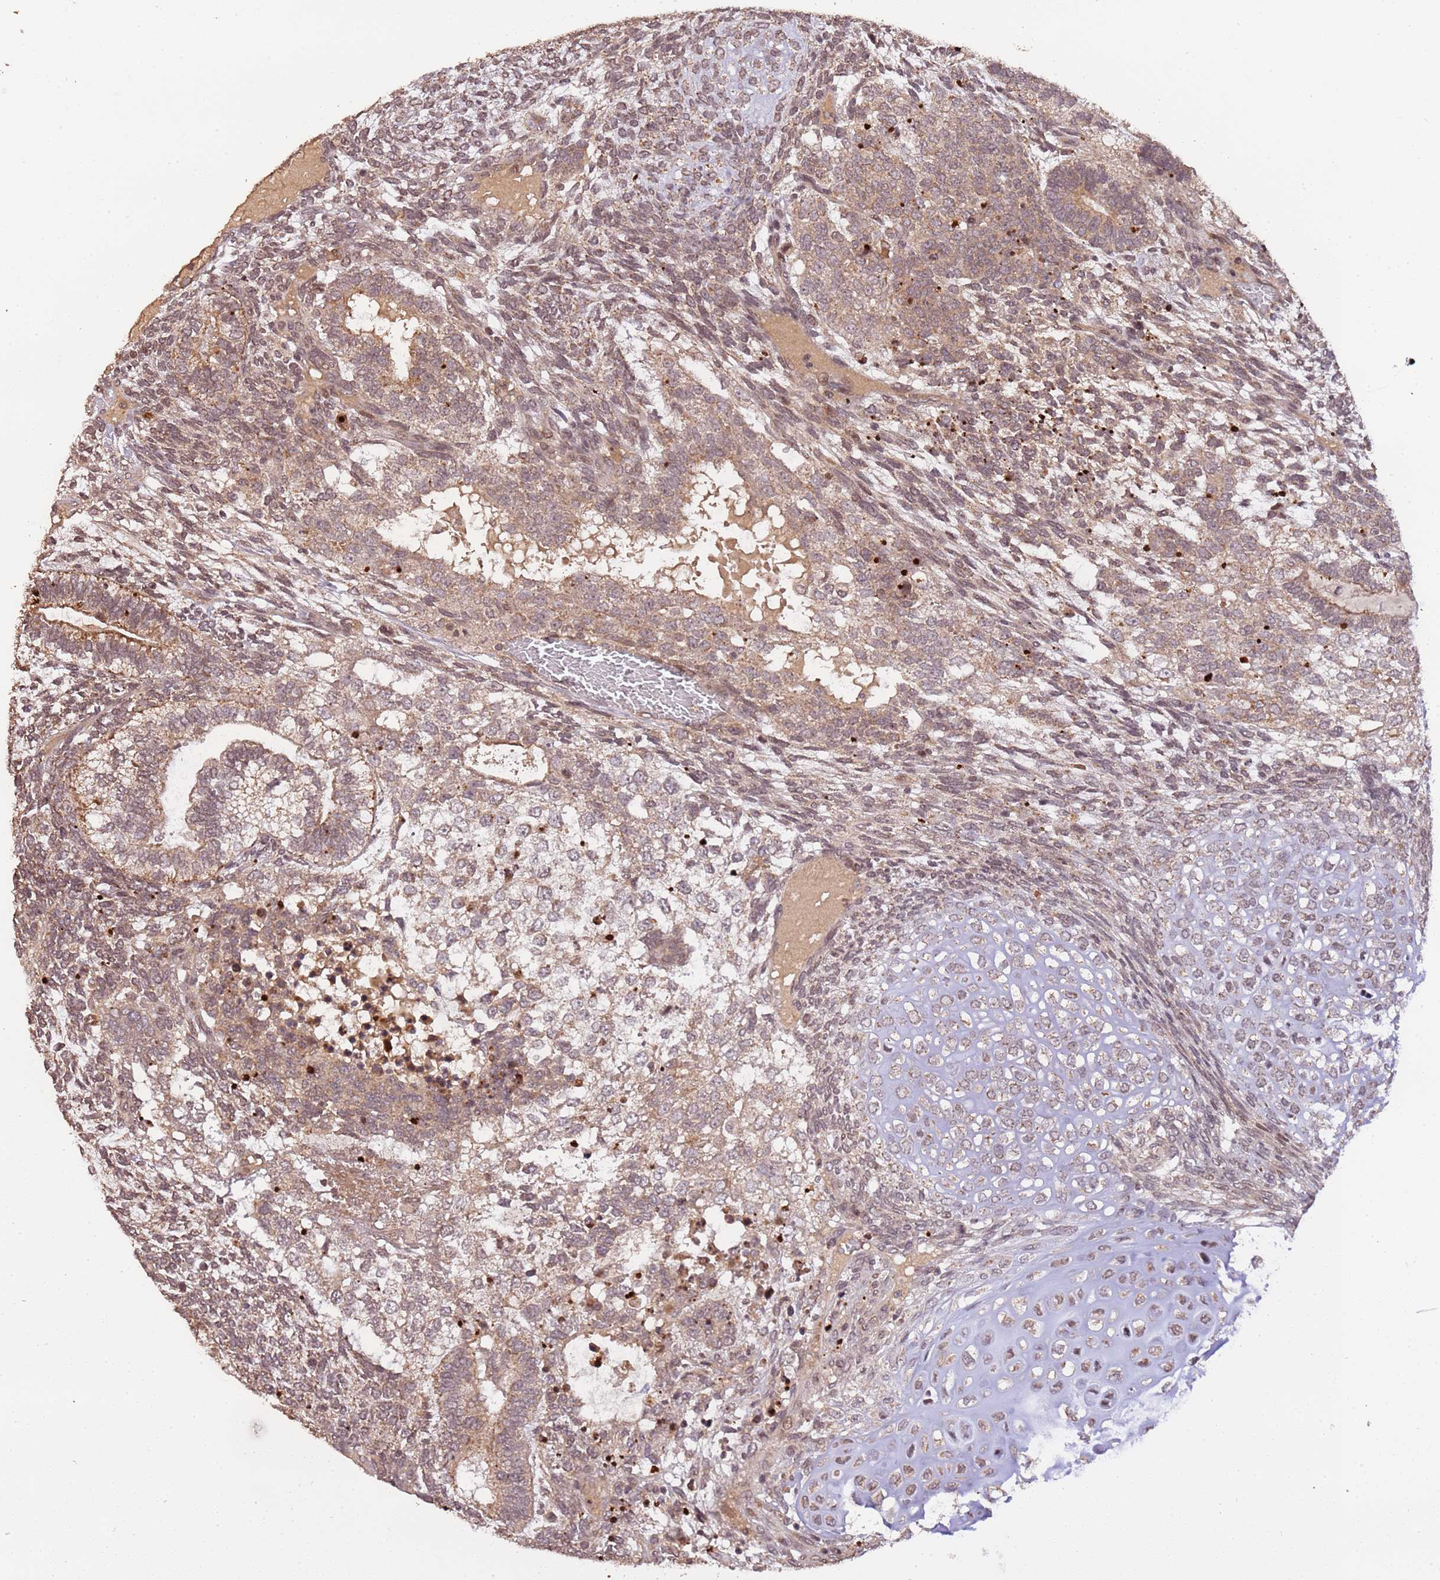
{"staining": {"intensity": "weak", "quantity": ">75%", "location": "cytoplasmic/membranous"}, "tissue": "testis cancer", "cell_type": "Tumor cells", "image_type": "cancer", "snomed": [{"axis": "morphology", "description": "Carcinoma, Embryonal, NOS"}, {"axis": "topography", "description": "Testis"}], "caption": "A photomicrograph of human embryonal carcinoma (testis) stained for a protein exhibits weak cytoplasmic/membranous brown staining in tumor cells. The protein of interest is stained brown, and the nuclei are stained in blue (DAB (3,3'-diaminobenzidine) IHC with brightfield microscopy, high magnification).", "gene": "SAMSN1", "patient": {"sex": "male", "age": 23}}